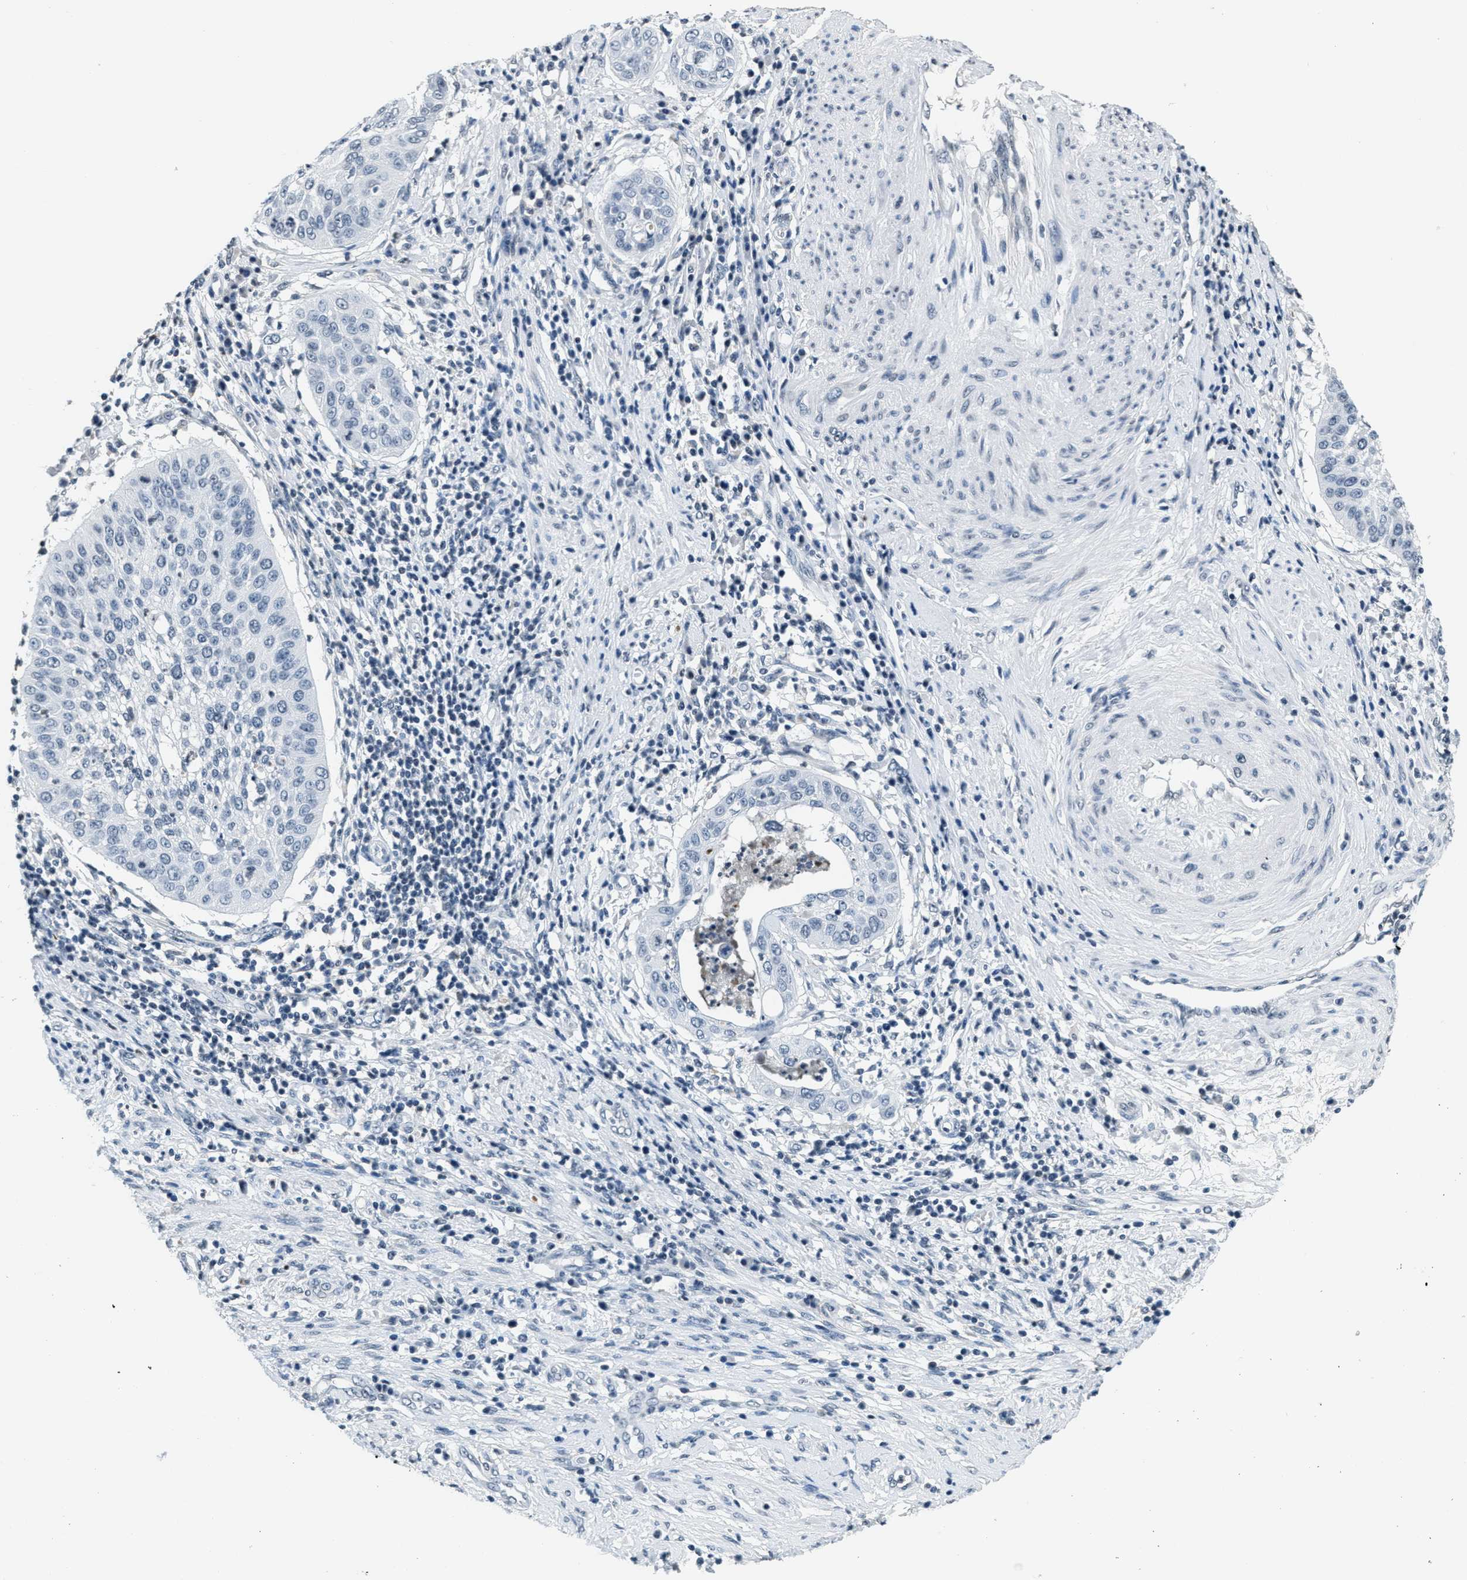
{"staining": {"intensity": "negative", "quantity": "none", "location": "none"}, "tissue": "cervical cancer", "cell_type": "Tumor cells", "image_type": "cancer", "snomed": [{"axis": "morphology", "description": "Normal tissue, NOS"}, {"axis": "morphology", "description": "Squamous cell carcinoma, NOS"}, {"axis": "topography", "description": "Cervix"}], "caption": "Cervical squamous cell carcinoma was stained to show a protein in brown. There is no significant expression in tumor cells.", "gene": "CA4", "patient": {"sex": "female", "age": 39}}